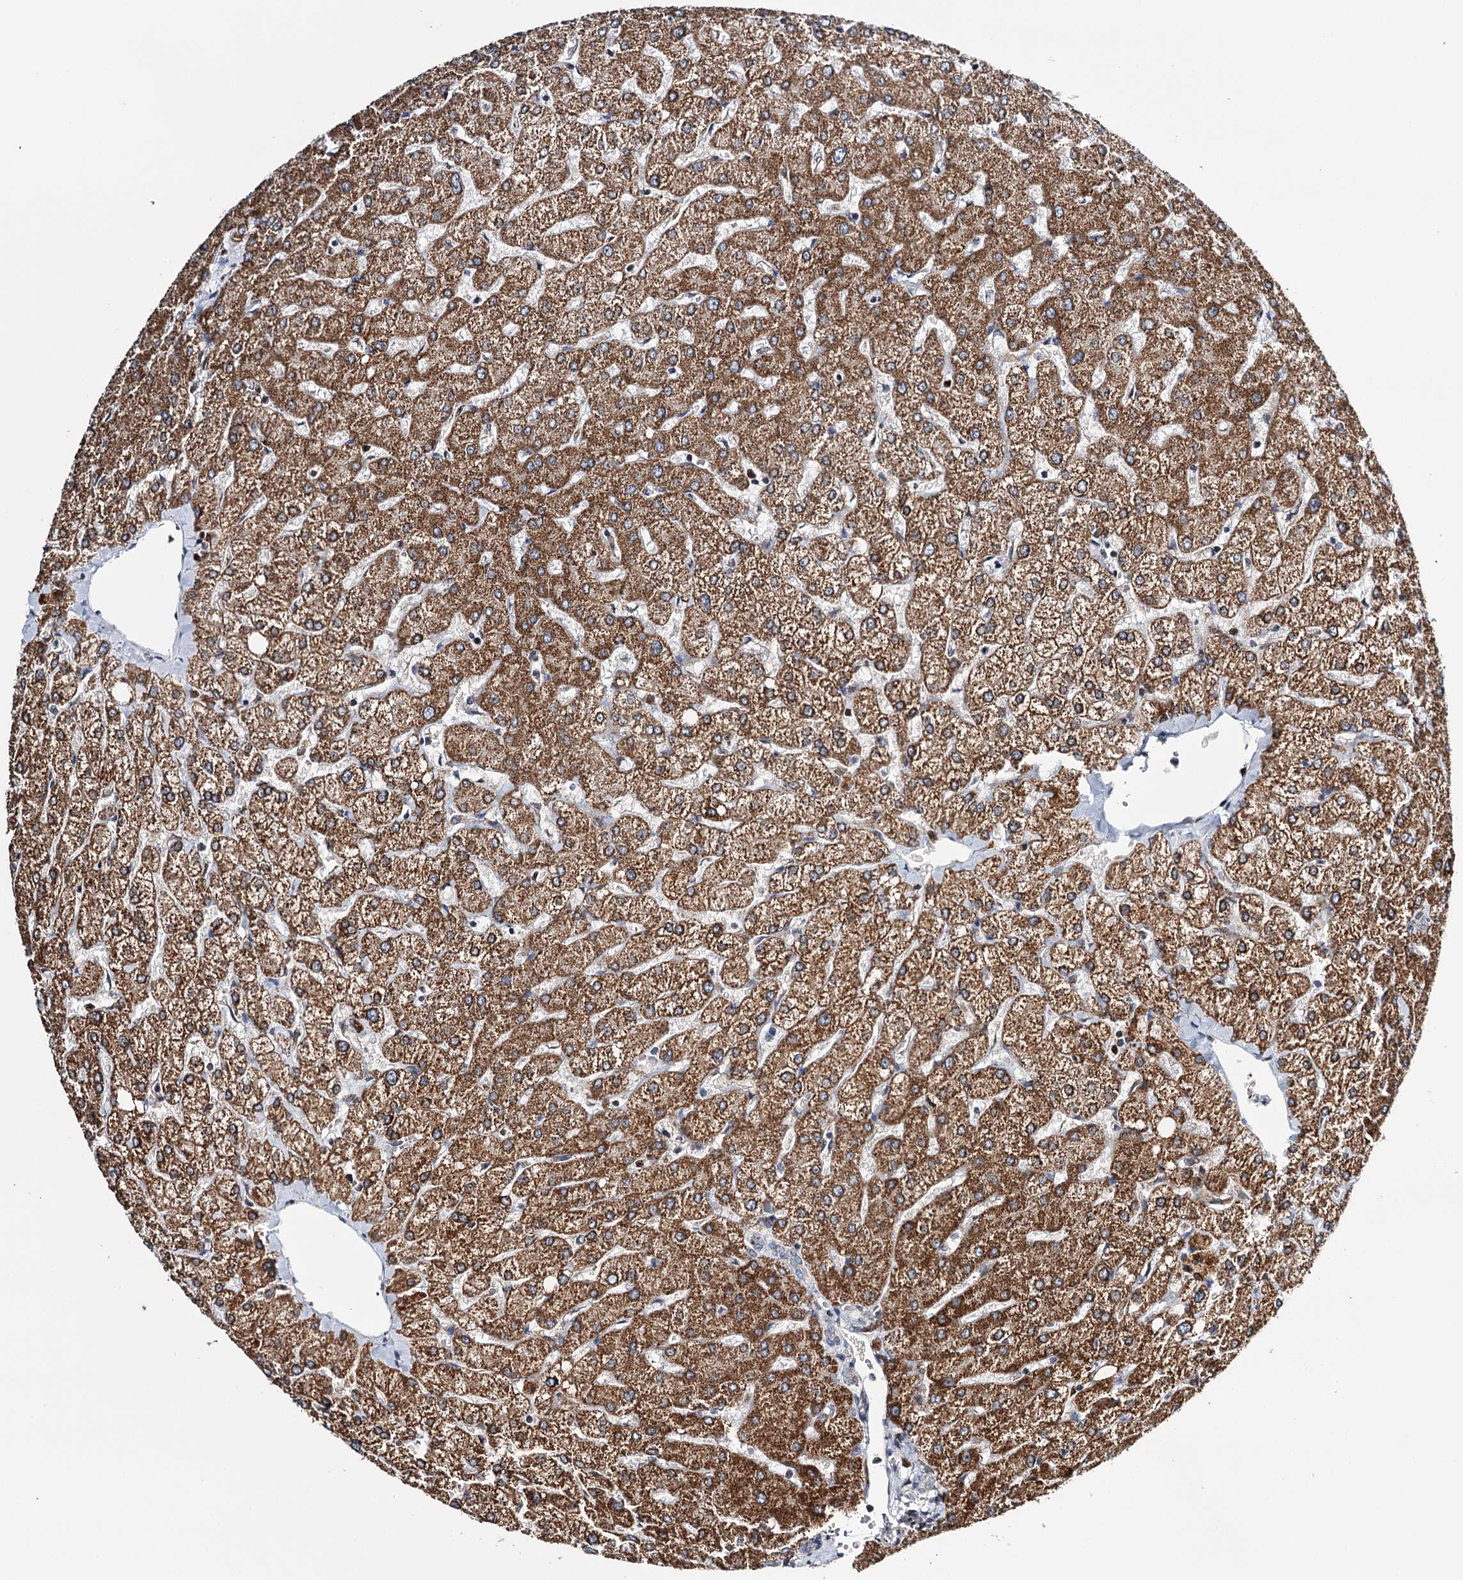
{"staining": {"intensity": "negative", "quantity": "none", "location": "none"}, "tissue": "liver", "cell_type": "Cholangiocytes", "image_type": "normal", "snomed": [{"axis": "morphology", "description": "Normal tissue, NOS"}, {"axis": "topography", "description": "Liver"}], "caption": "A micrograph of liver stained for a protein demonstrates no brown staining in cholangiocytes.", "gene": "CFAP46", "patient": {"sex": "female", "age": 54}}